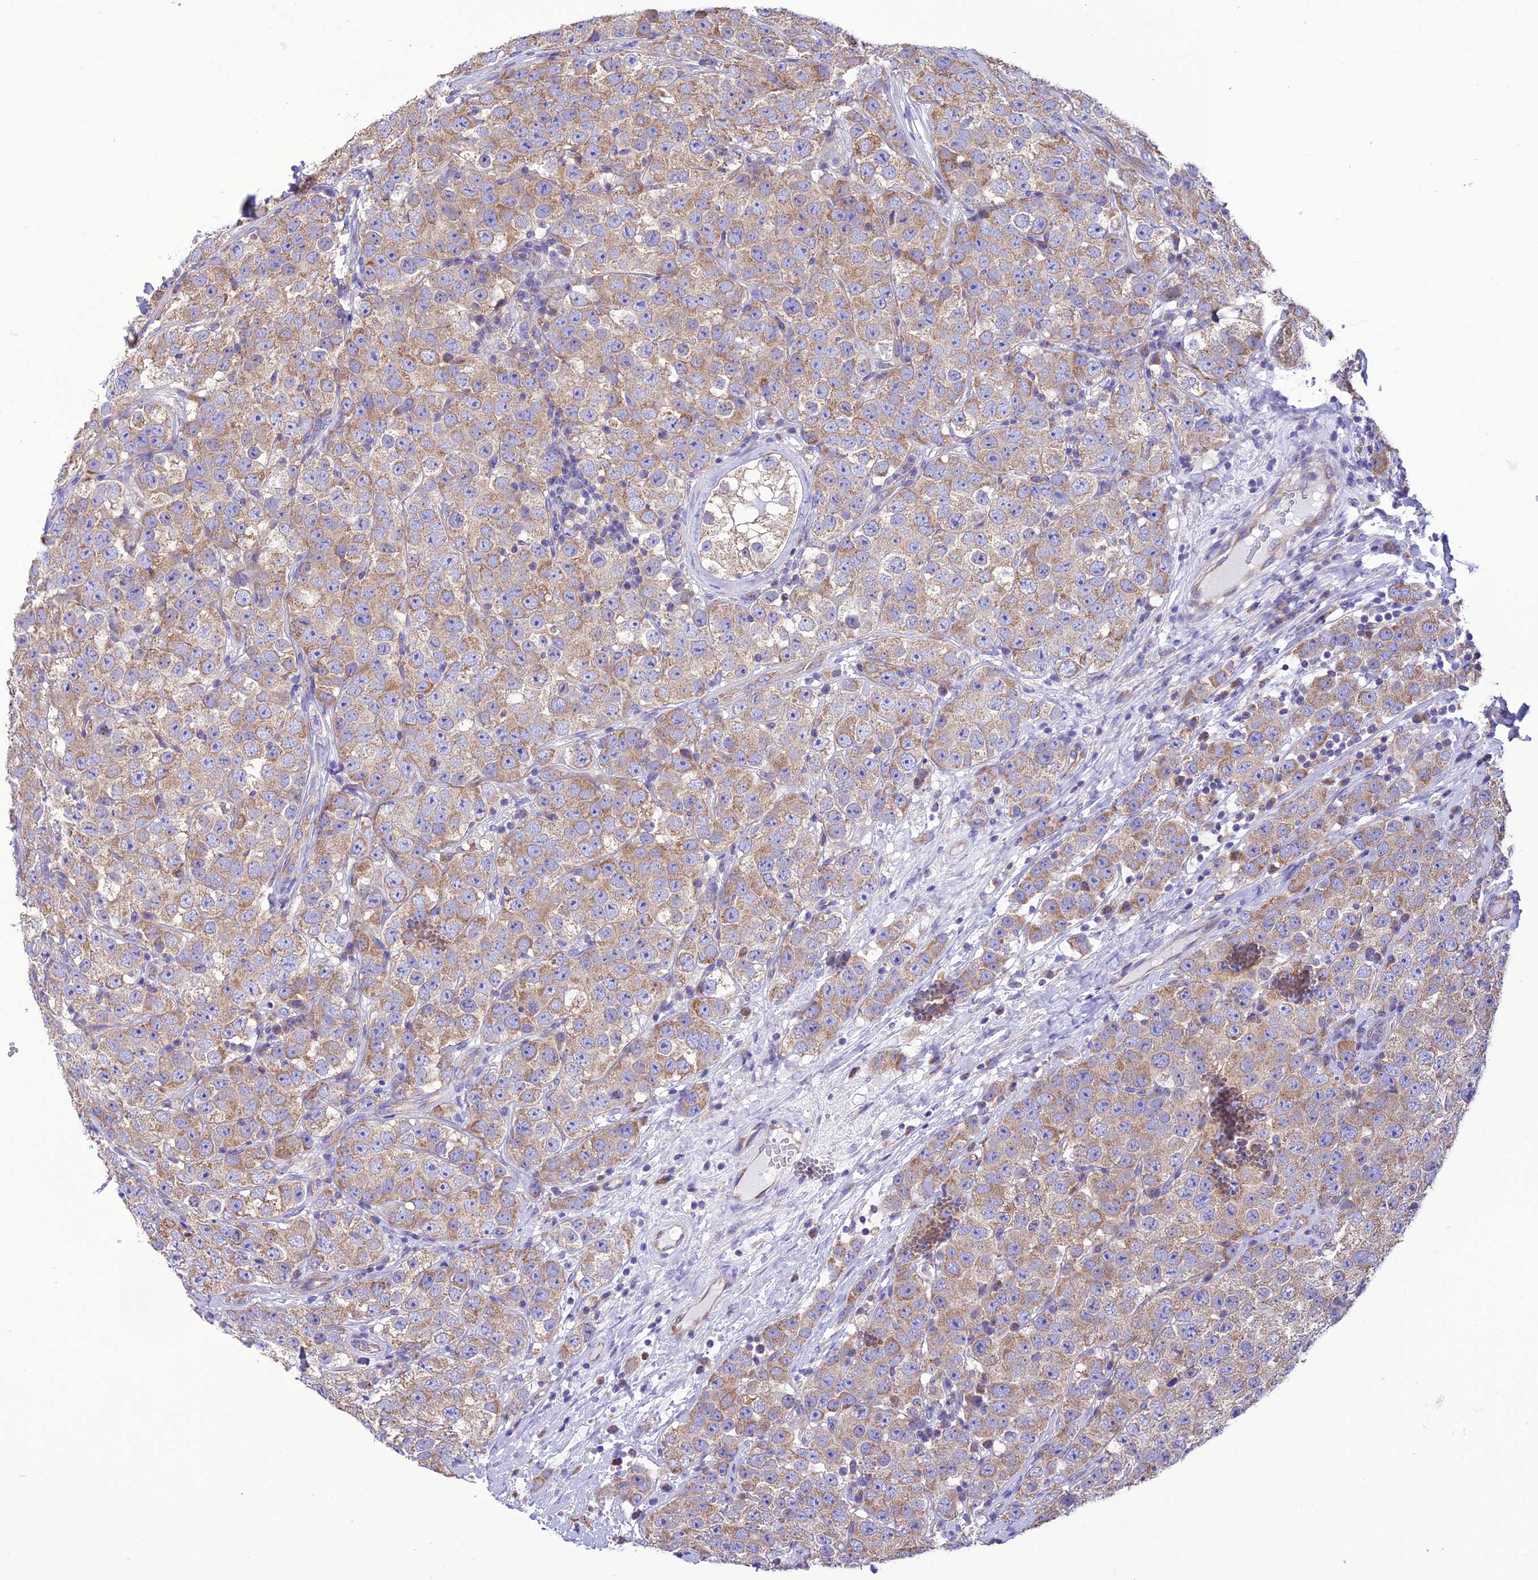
{"staining": {"intensity": "moderate", "quantity": ">75%", "location": "cytoplasmic/membranous"}, "tissue": "testis cancer", "cell_type": "Tumor cells", "image_type": "cancer", "snomed": [{"axis": "morphology", "description": "Seminoma, NOS"}, {"axis": "topography", "description": "Testis"}], "caption": "A medium amount of moderate cytoplasmic/membranous expression is appreciated in about >75% of tumor cells in seminoma (testis) tissue.", "gene": "MAP3K12", "patient": {"sex": "male", "age": 28}}